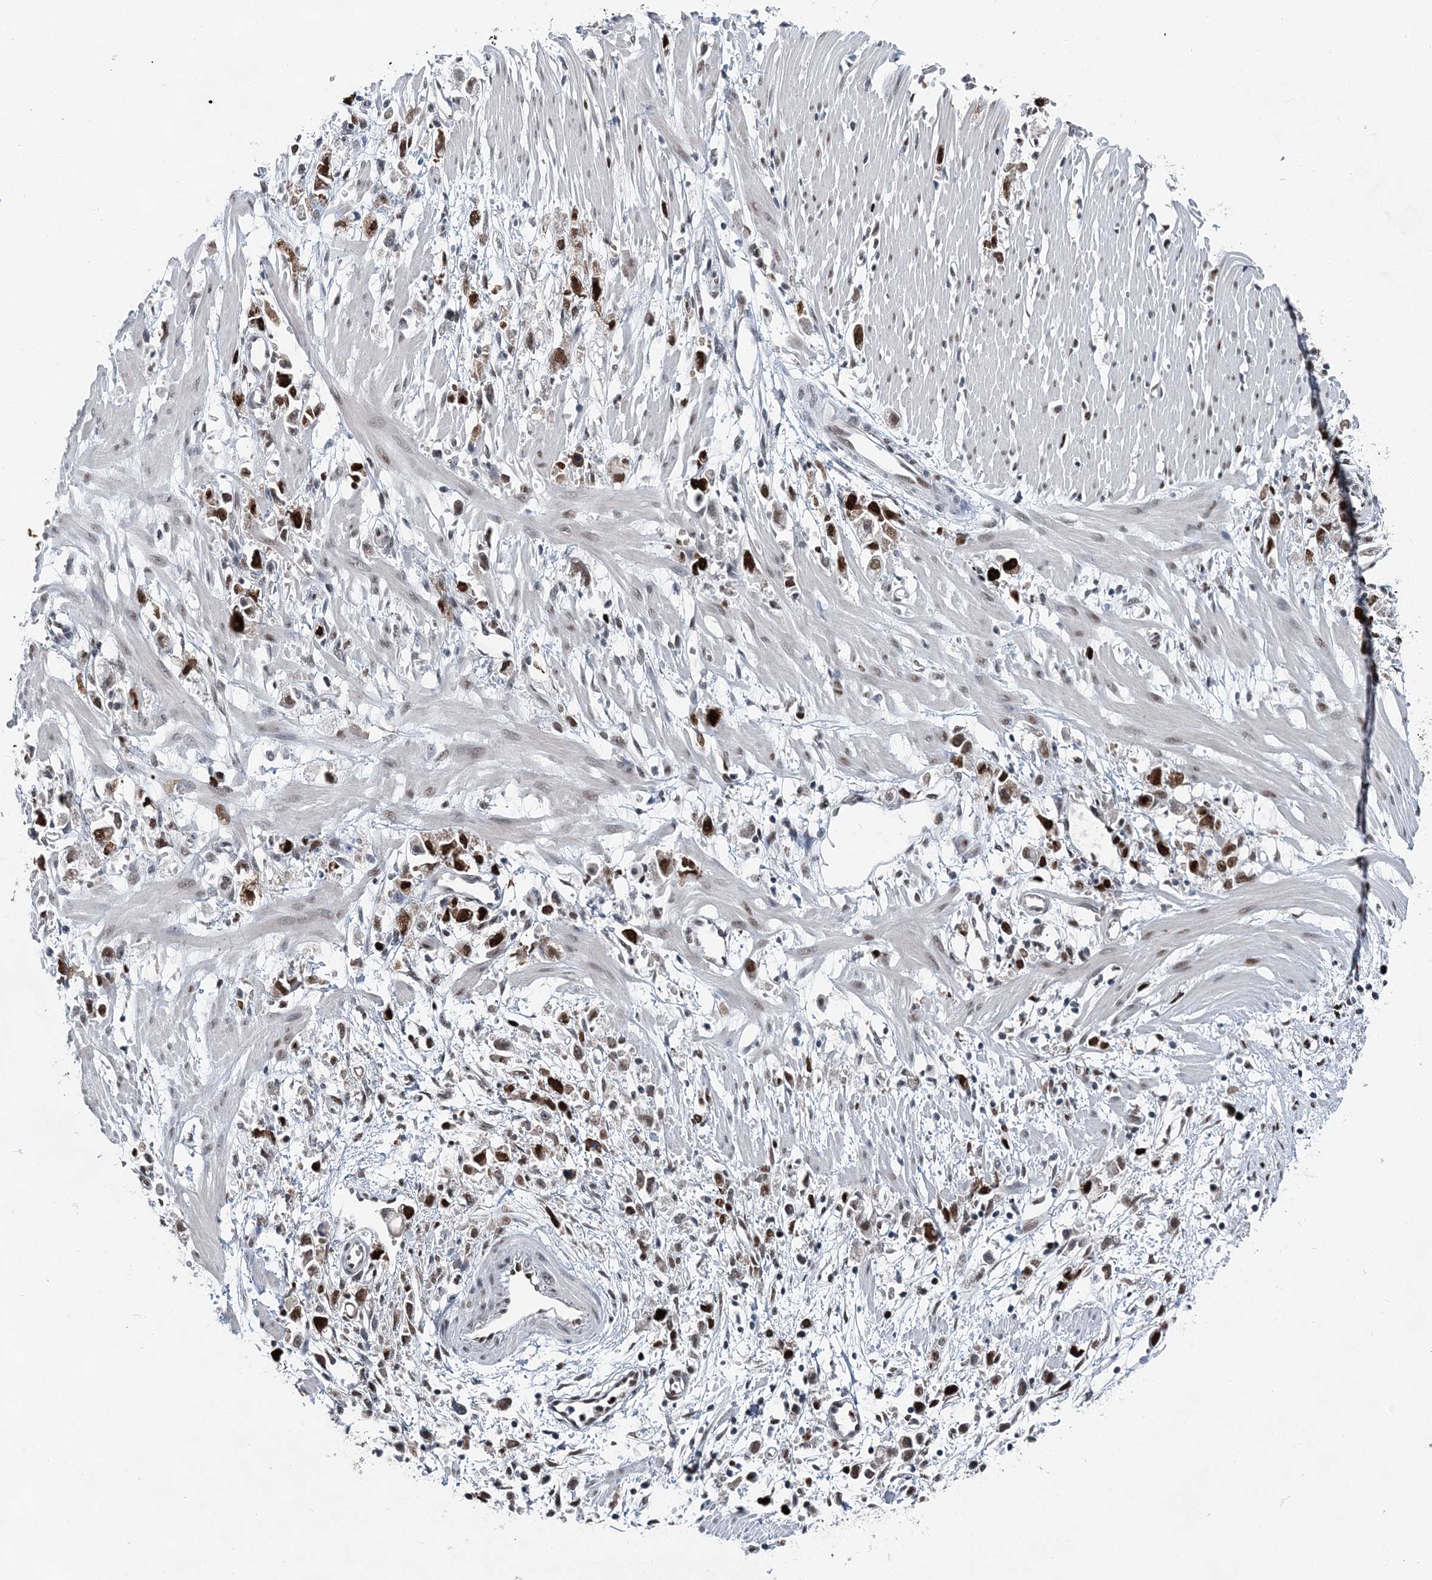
{"staining": {"intensity": "strong", "quantity": ">75%", "location": "nuclear"}, "tissue": "stomach cancer", "cell_type": "Tumor cells", "image_type": "cancer", "snomed": [{"axis": "morphology", "description": "Adenocarcinoma, NOS"}, {"axis": "topography", "description": "Stomach"}], "caption": "The histopathology image demonstrates staining of stomach adenocarcinoma, revealing strong nuclear protein positivity (brown color) within tumor cells.", "gene": "HAT1", "patient": {"sex": "female", "age": 59}}